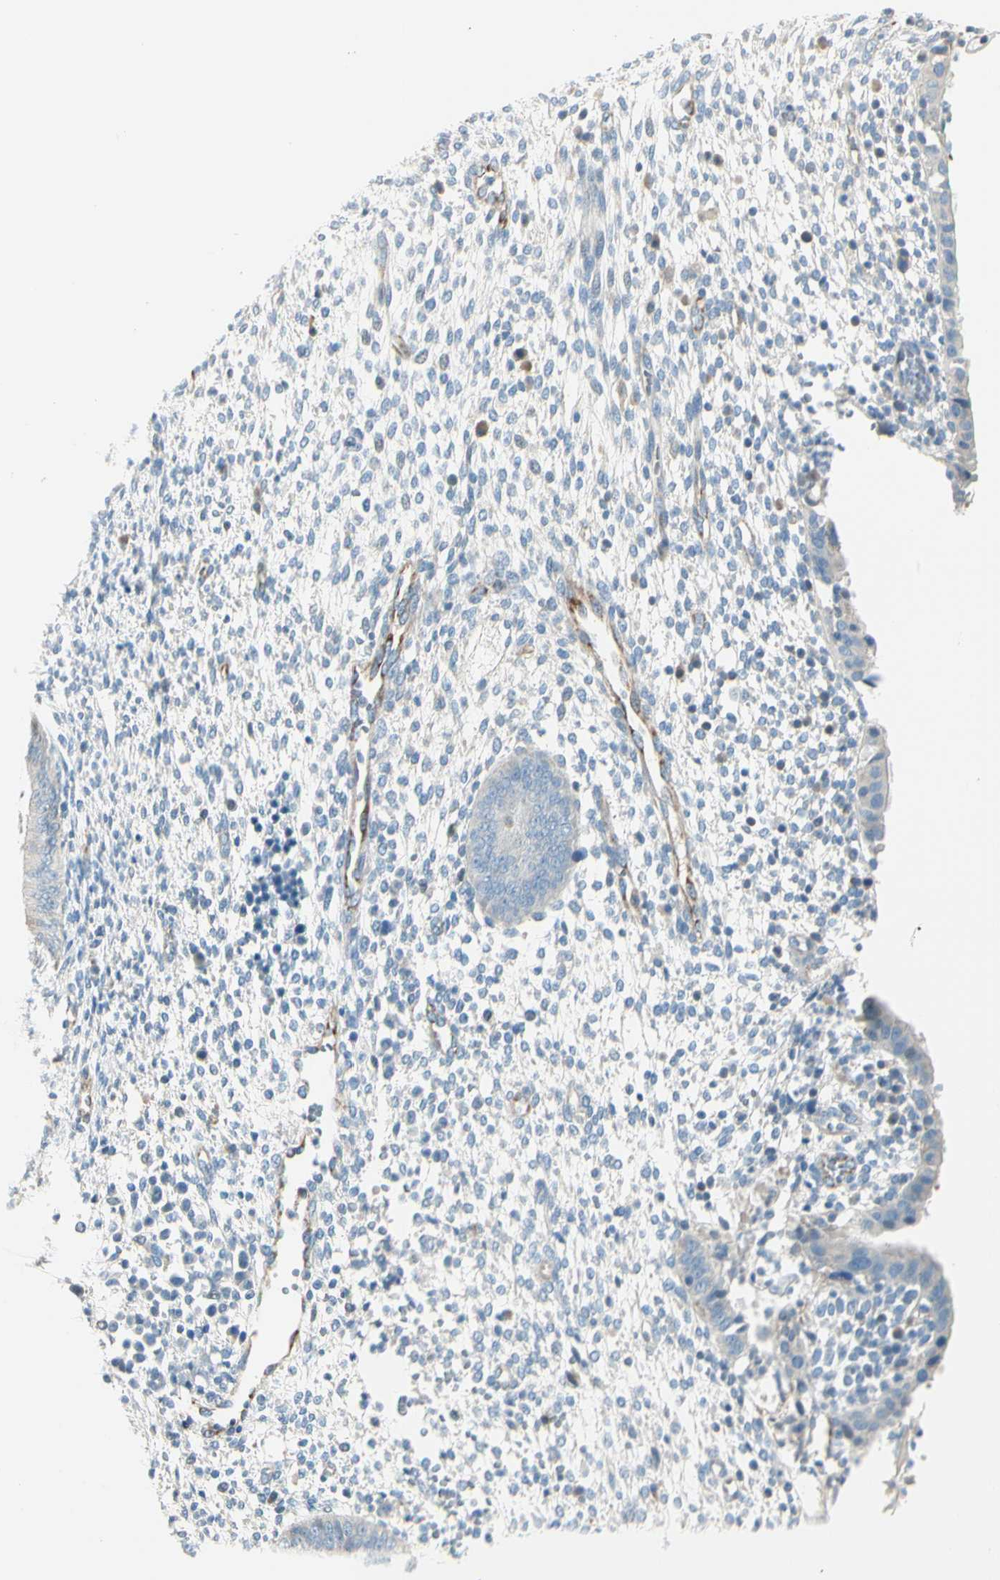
{"staining": {"intensity": "negative", "quantity": "none", "location": "none"}, "tissue": "endometrium", "cell_type": "Cells in endometrial stroma", "image_type": "normal", "snomed": [{"axis": "morphology", "description": "Normal tissue, NOS"}, {"axis": "topography", "description": "Endometrium"}], "caption": "An image of endometrium stained for a protein shows no brown staining in cells in endometrial stroma.", "gene": "SLC6A15", "patient": {"sex": "female", "age": 35}}